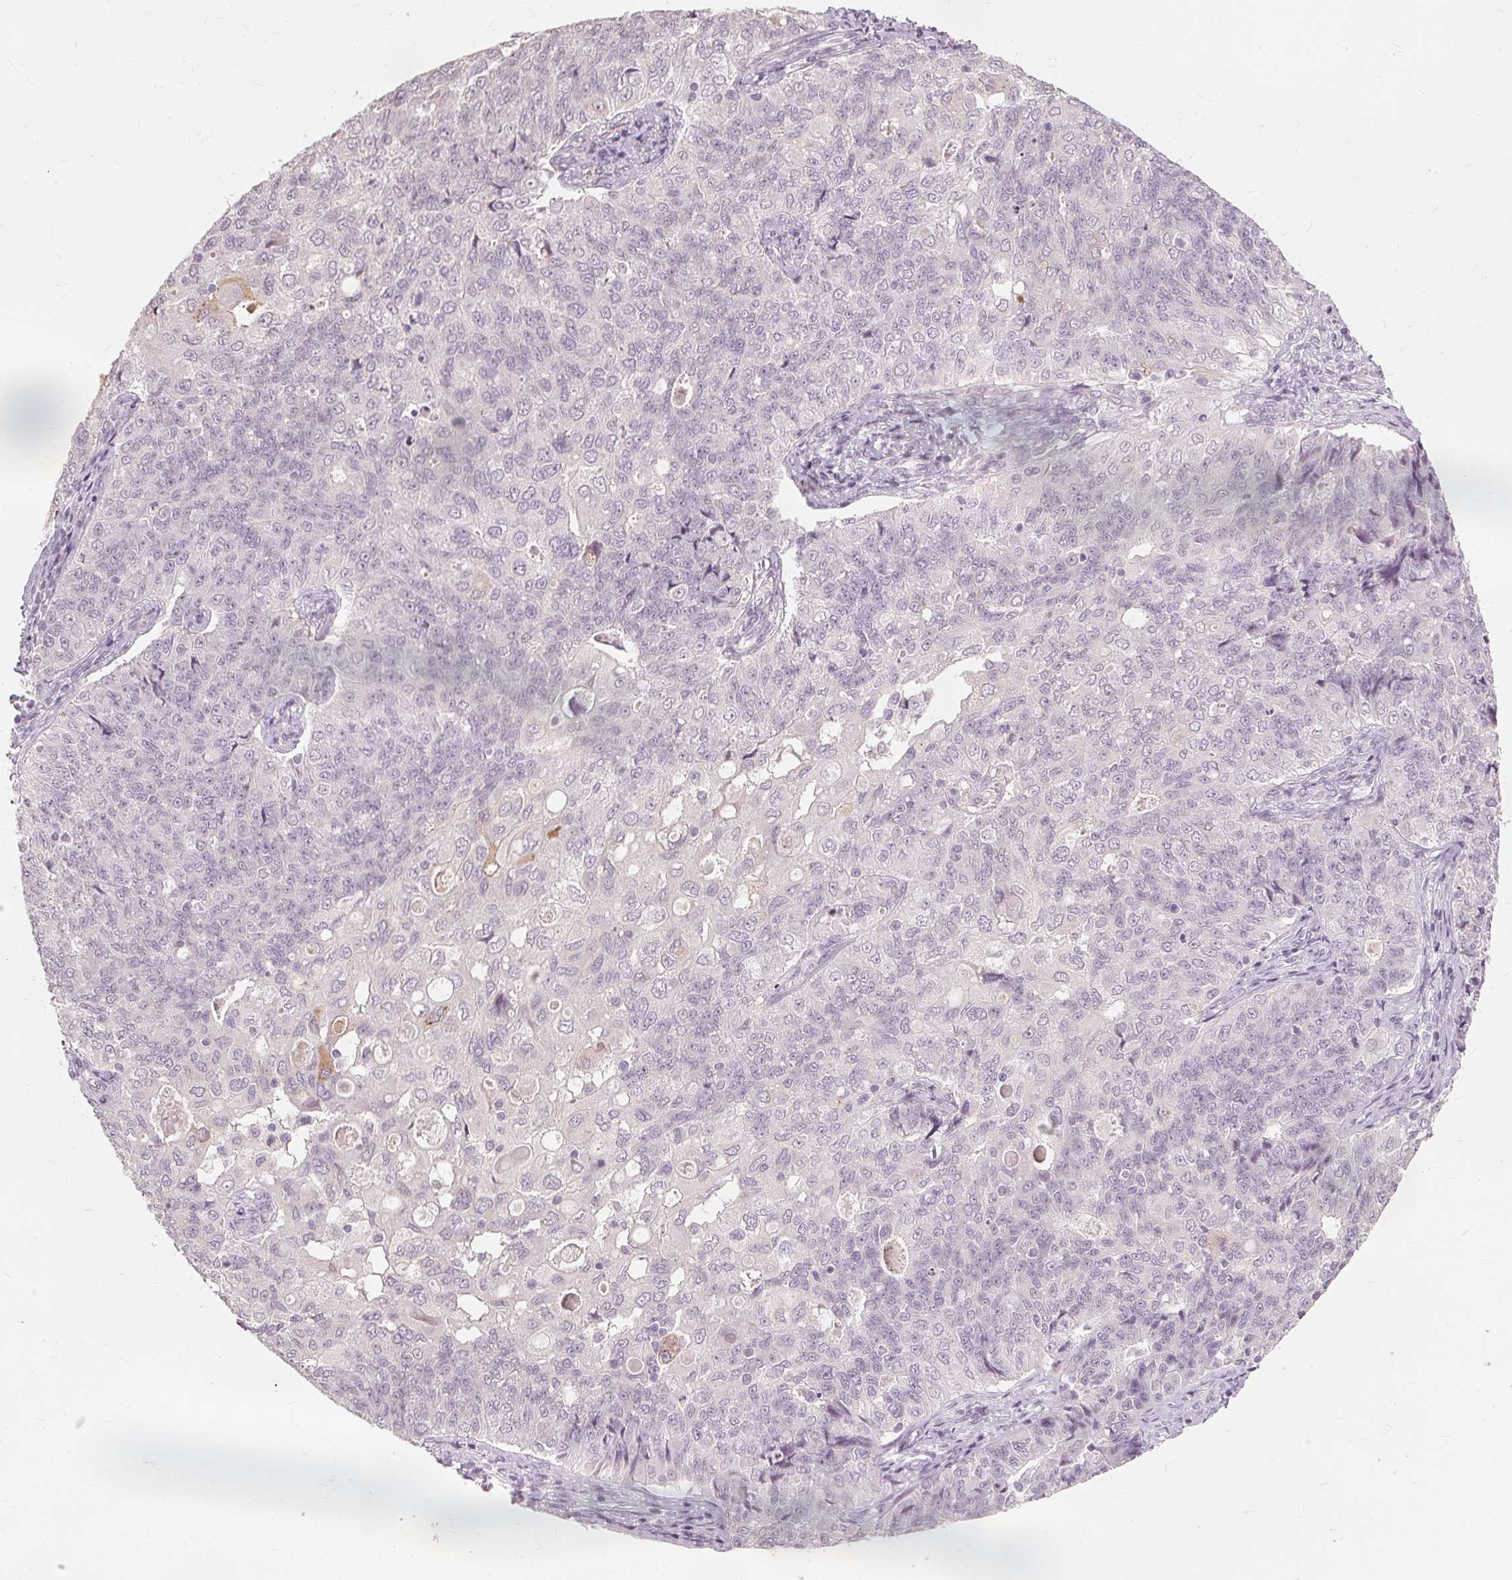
{"staining": {"intensity": "negative", "quantity": "none", "location": "none"}, "tissue": "endometrial cancer", "cell_type": "Tumor cells", "image_type": "cancer", "snomed": [{"axis": "morphology", "description": "Adenocarcinoma, NOS"}, {"axis": "topography", "description": "Endometrium"}], "caption": "There is no significant staining in tumor cells of adenocarcinoma (endometrial). (DAB immunohistochemistry visualized using brightfield microscopy, high magnification).", "gene": "SFTPD", "patient": {"sex": "female", "age": 43}}